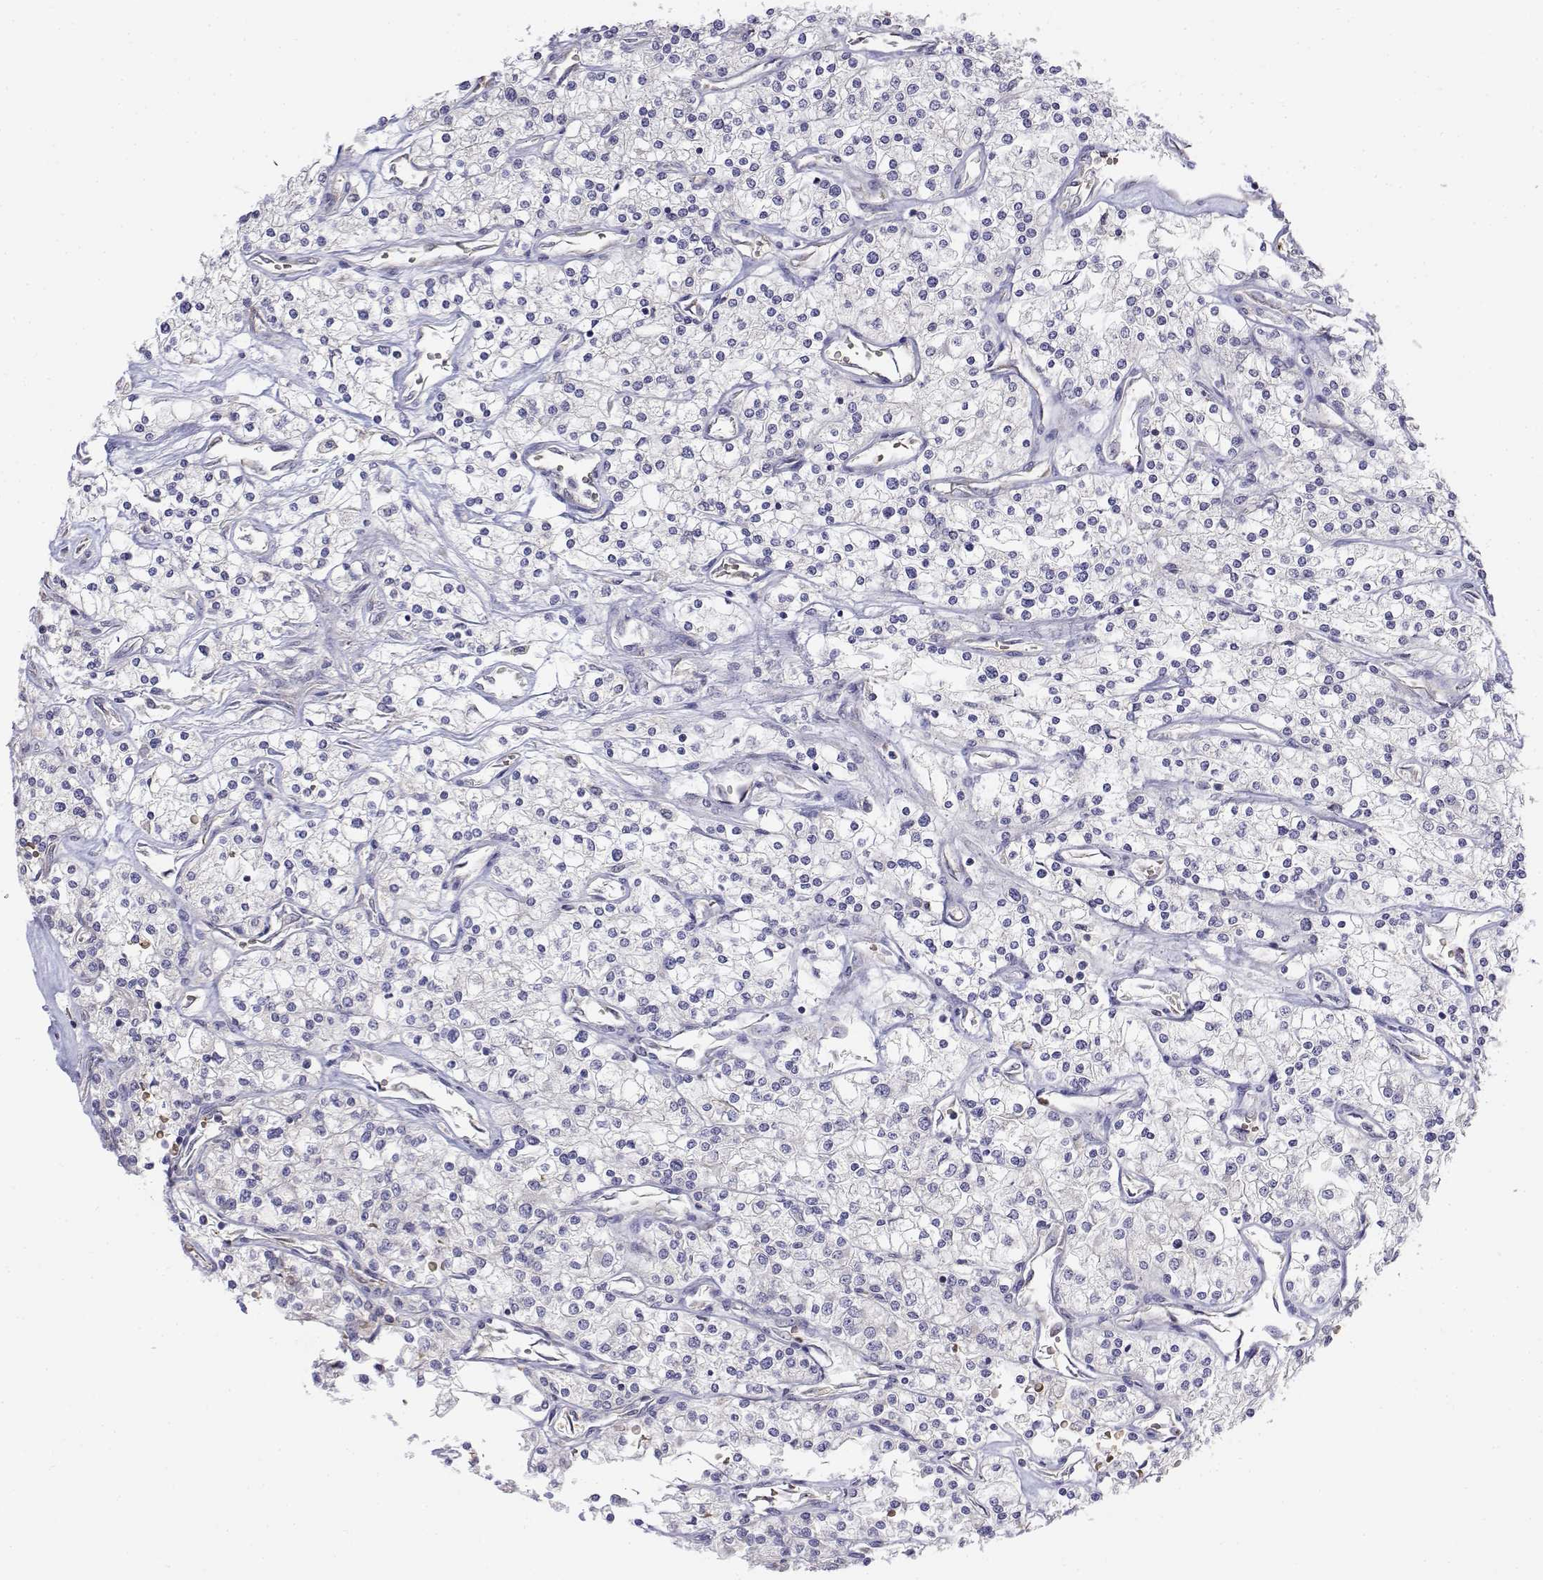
{"staining": {"intensity": "negative", "quantity": "none", "location": "none"}, "tissue": "renal cancer", "cell_type": "Tumor cells", "image_type": "cancer", "snomed": [{"axis": "morphology", "description": "Adenocarcinoma, NOS"}, {"axis": "topography", "description": "Kidney"}], "caption": "Human renal adenocarcinoma stained for a protein using immunohistochemistry (IHC) reveals no staining in tumor cells.", "gene": "CADM1", "patient": {"sex": "male", "age": 80}}